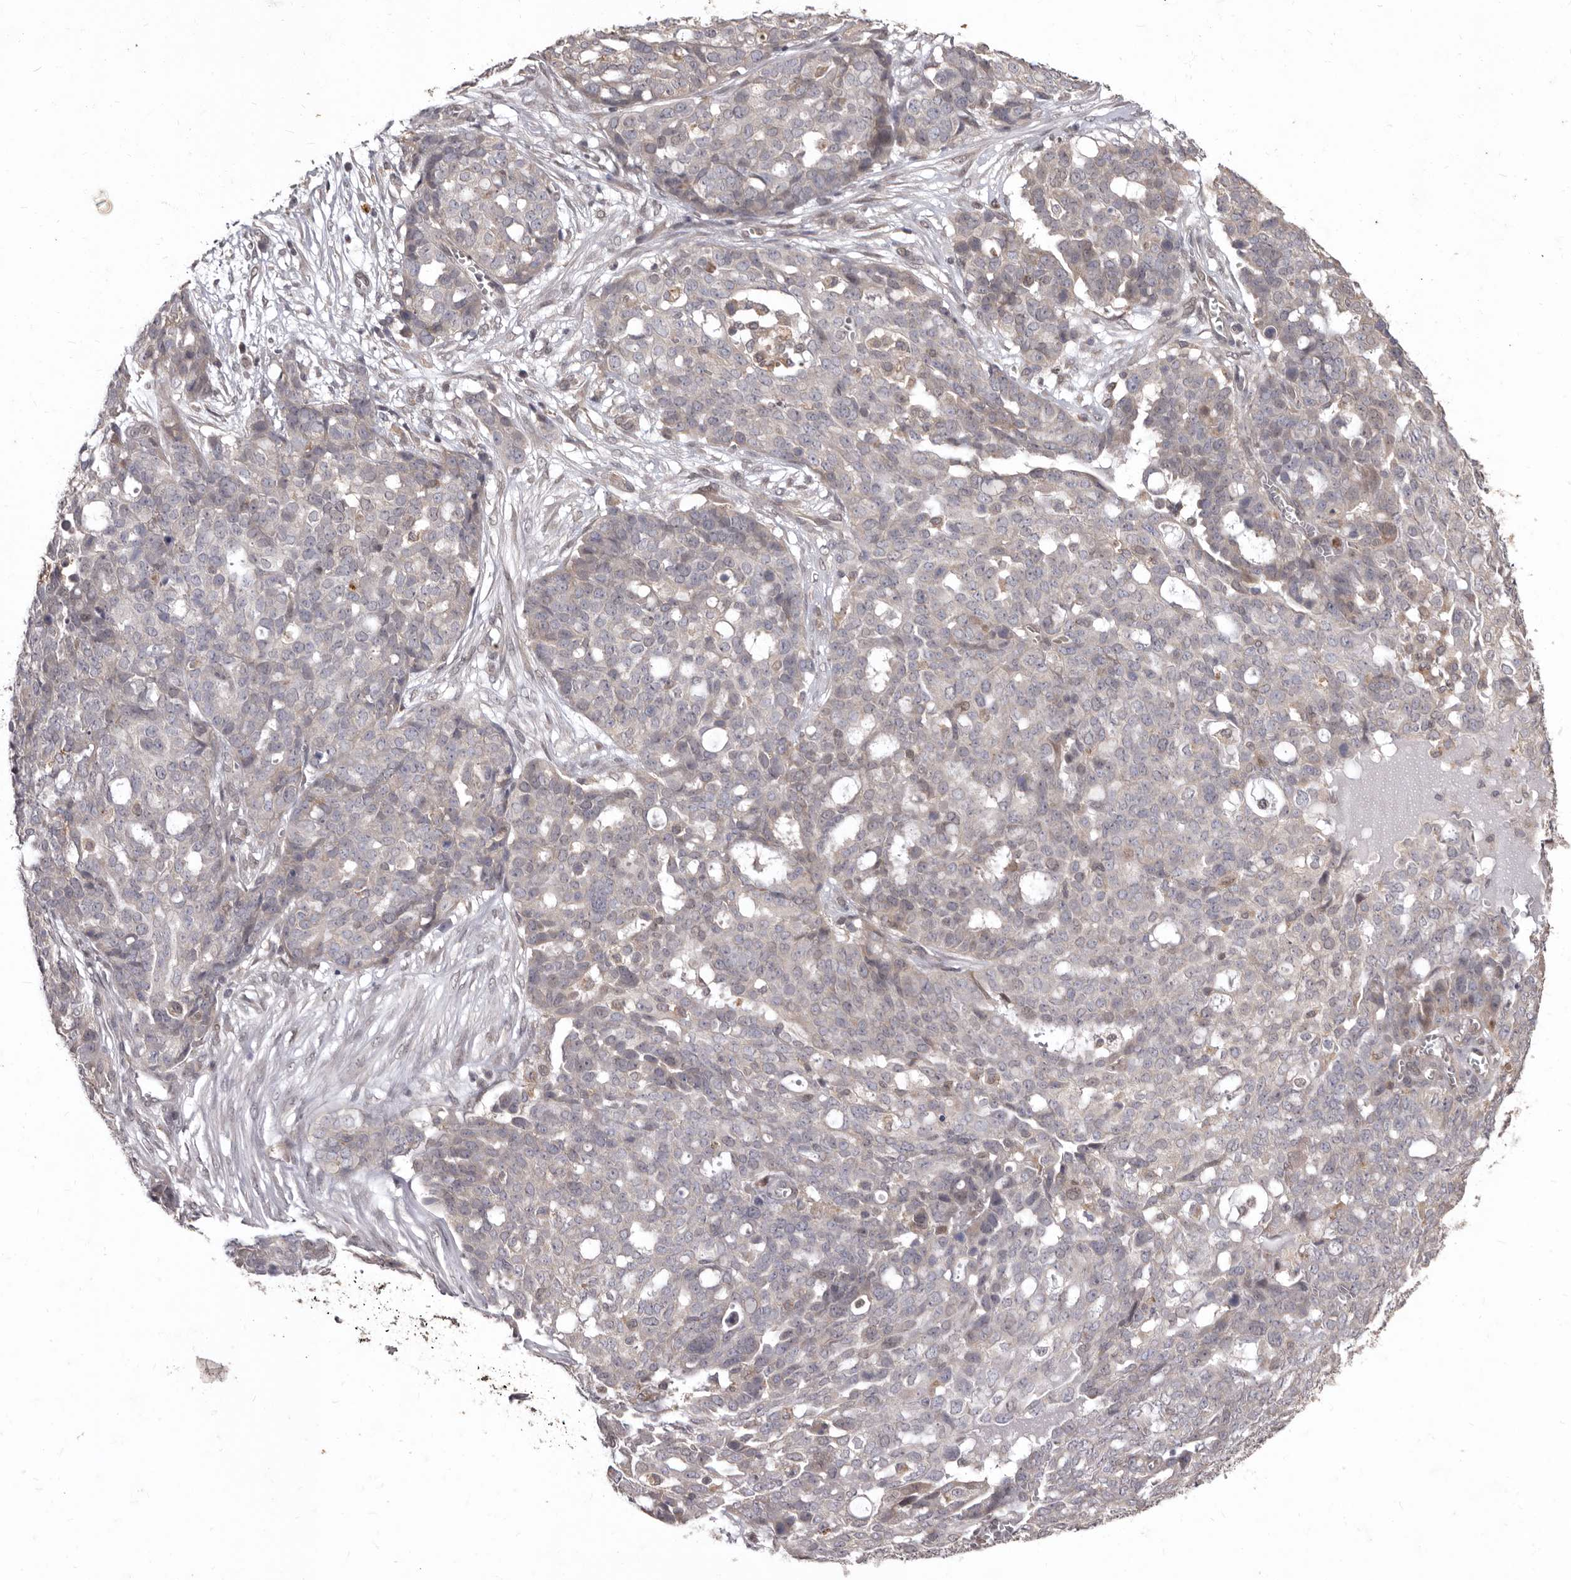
{"staining": {"intensity": "negative", "quantity": "none", "location": "none"}, "tissue": "ovarian cancer", "cell_type": "Tumor cells", "image_type": "cancer", "snomed": [{"axis": "morphology", "description": "Cystadenocarcinoma, serous, NOS"}, {"axis": "topography", "description": "Soft tissue"}, {"axis": "topography", "description": "Ovary"}], "caption": "Protein analysis of ovarian cancer (serous cystadenocarcinoma) demonstrates no significant staining in tumor cells.", "gene": "ACLY", "patient": {"sex": "female", "age": 57}}